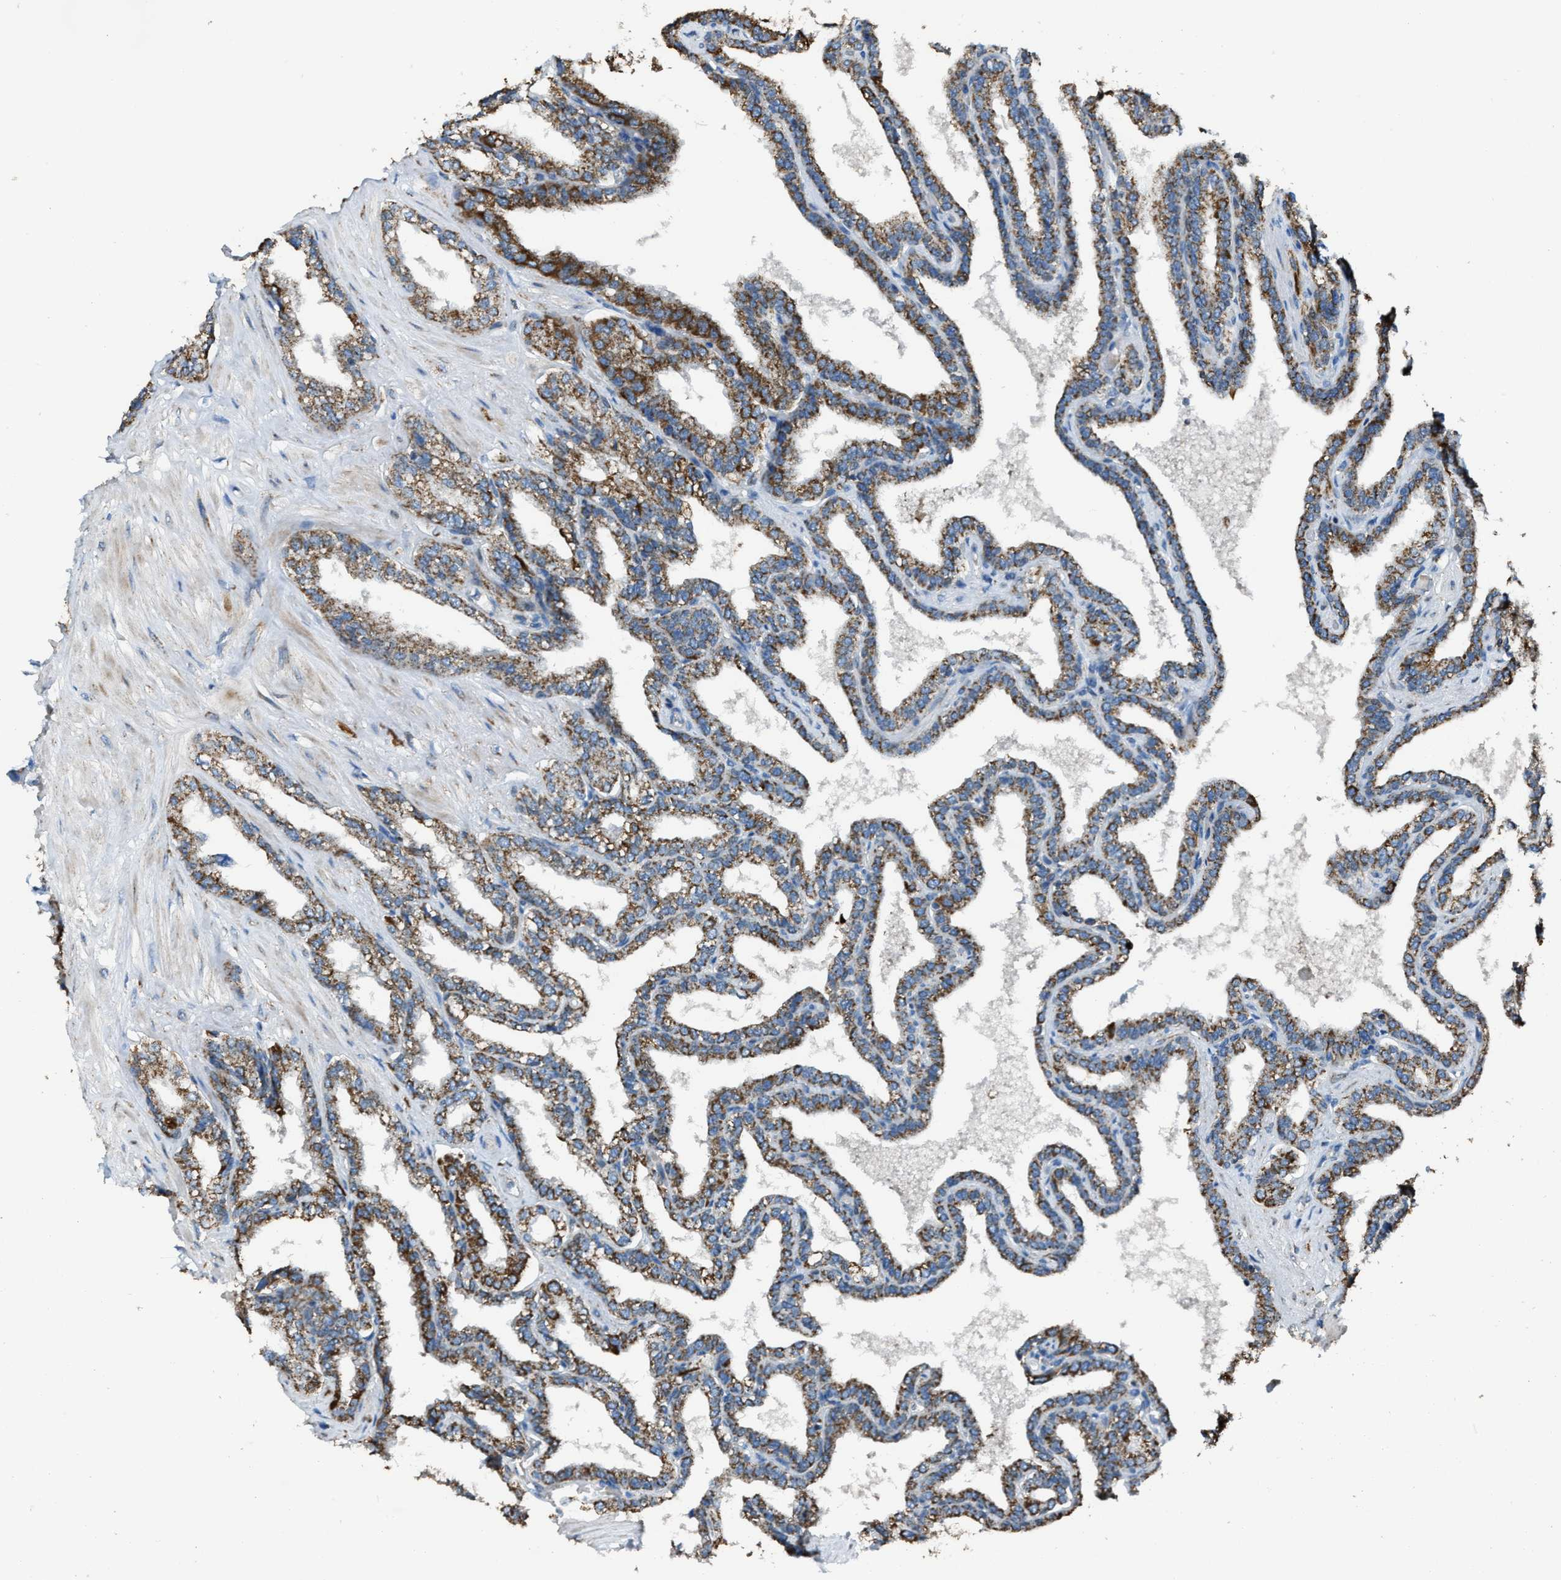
{"staining": {"intensity": "moderate", "quantity": ">75%", "location": "cytoplasmic/membranous"}, "tissue": "seminal vesicle", "cell_type": "Glandular cells", "image_type": "normal", "snomed": [{"axis": "morphology", "description": "Normal tissue, NOS"}, {"axis": "topography", "description": "Seminal veicle"}], "caption": "The photomicrograph demonstrates staining of unremarkable seminal vesicle, revealing moderate cytoplasmic/membranous protein expression (brown color) within glandular cells.", "gene": "SLC25A11", "patient": {"sex": "male", "age": 46}}